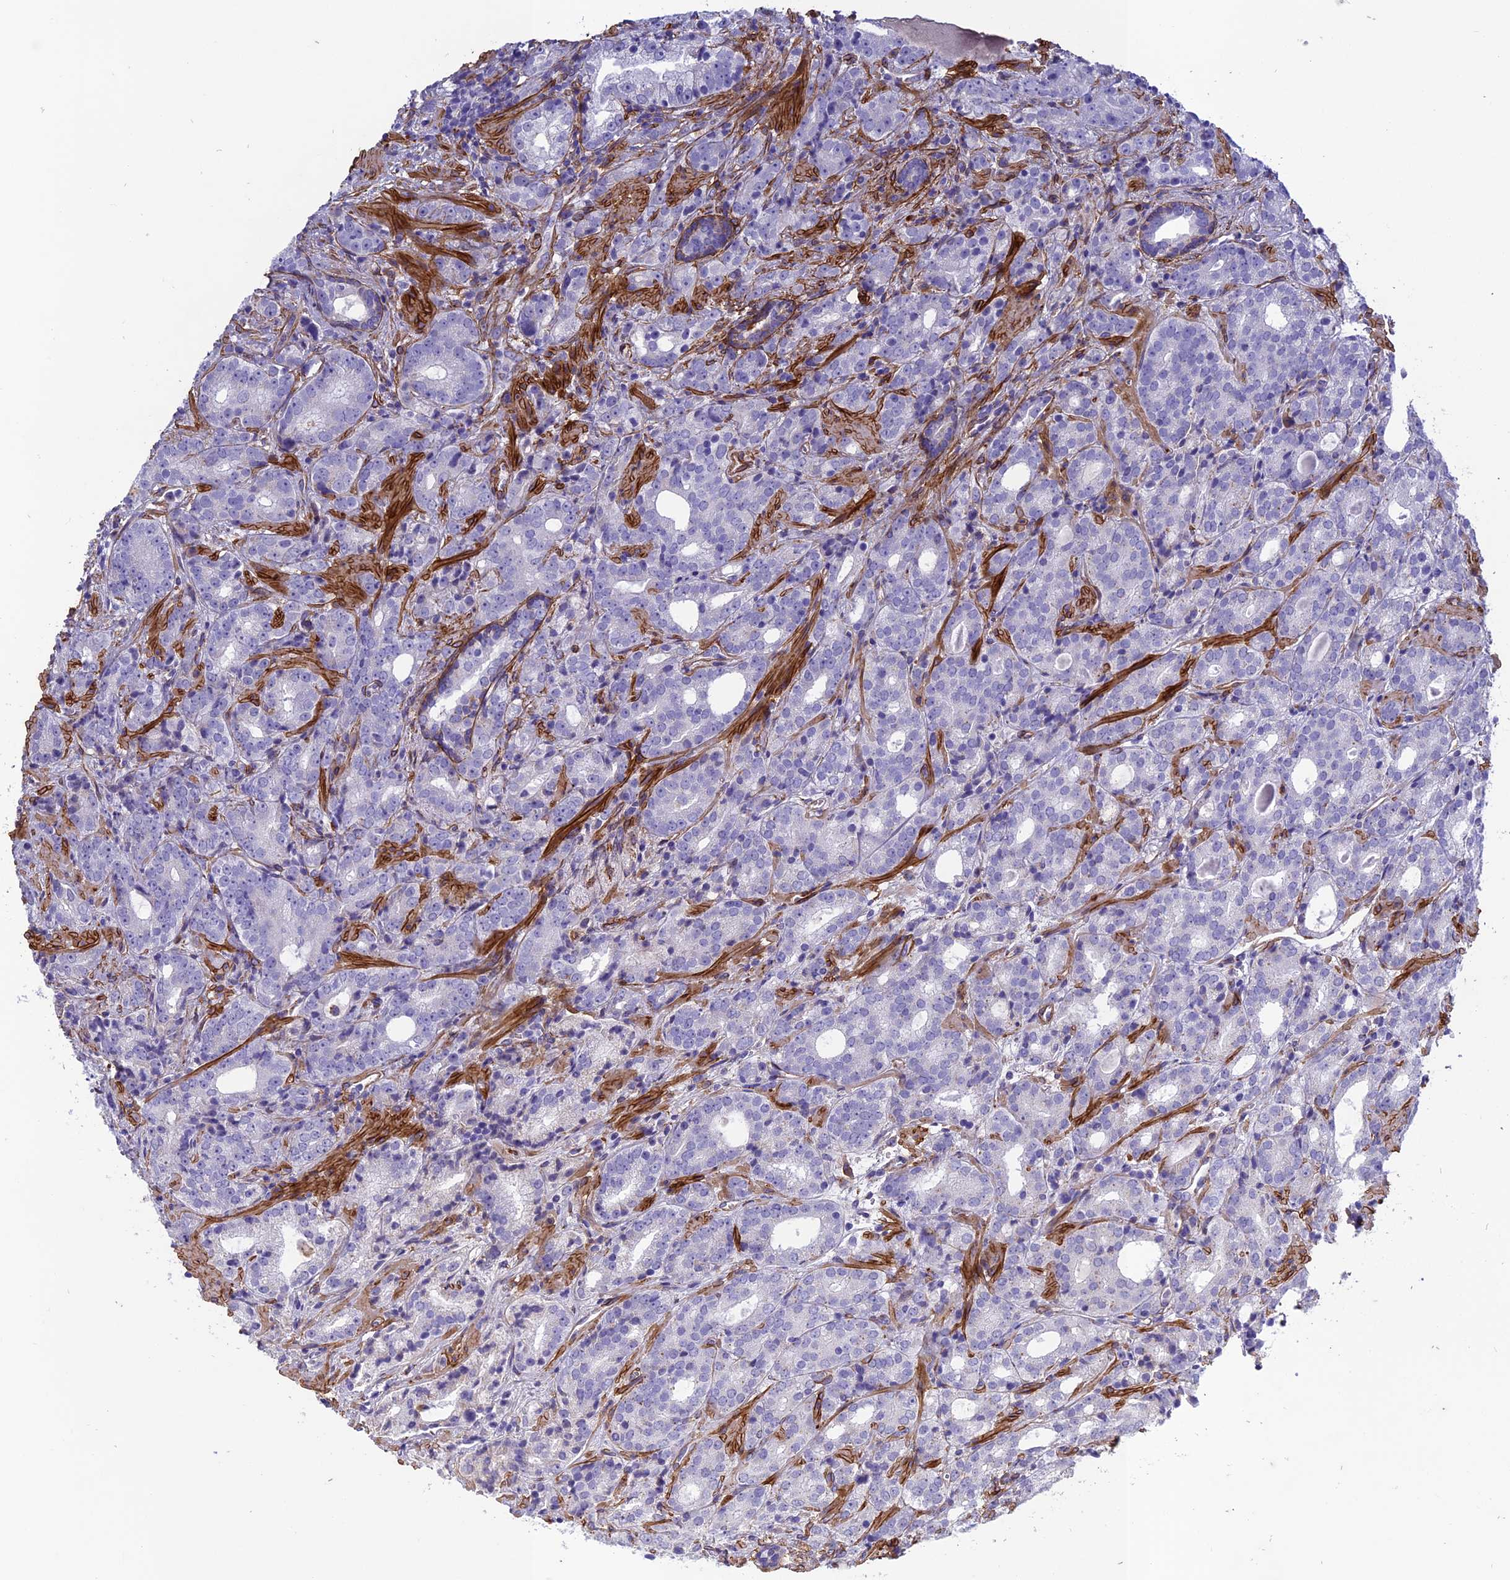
{"staining": {"intensity": "negative", "quantity": "none", "location": "none"}, "tissue": "prostate cancer", "cell_type": "Tumor cells", "image_type": "cancer", "snomed": [{"axis": "morphology", "description": "Adenocarcinoma, High grade"}, {"axis": "topography", "description": "Prostate"}], "caption": "The immunohistochemistry image has no significant staining in tumor cells of adenocarcinoma (high-grade) (prostate) tissue.", "gene": "TNS1", "patient": {"sex": "male", "age": 64}}